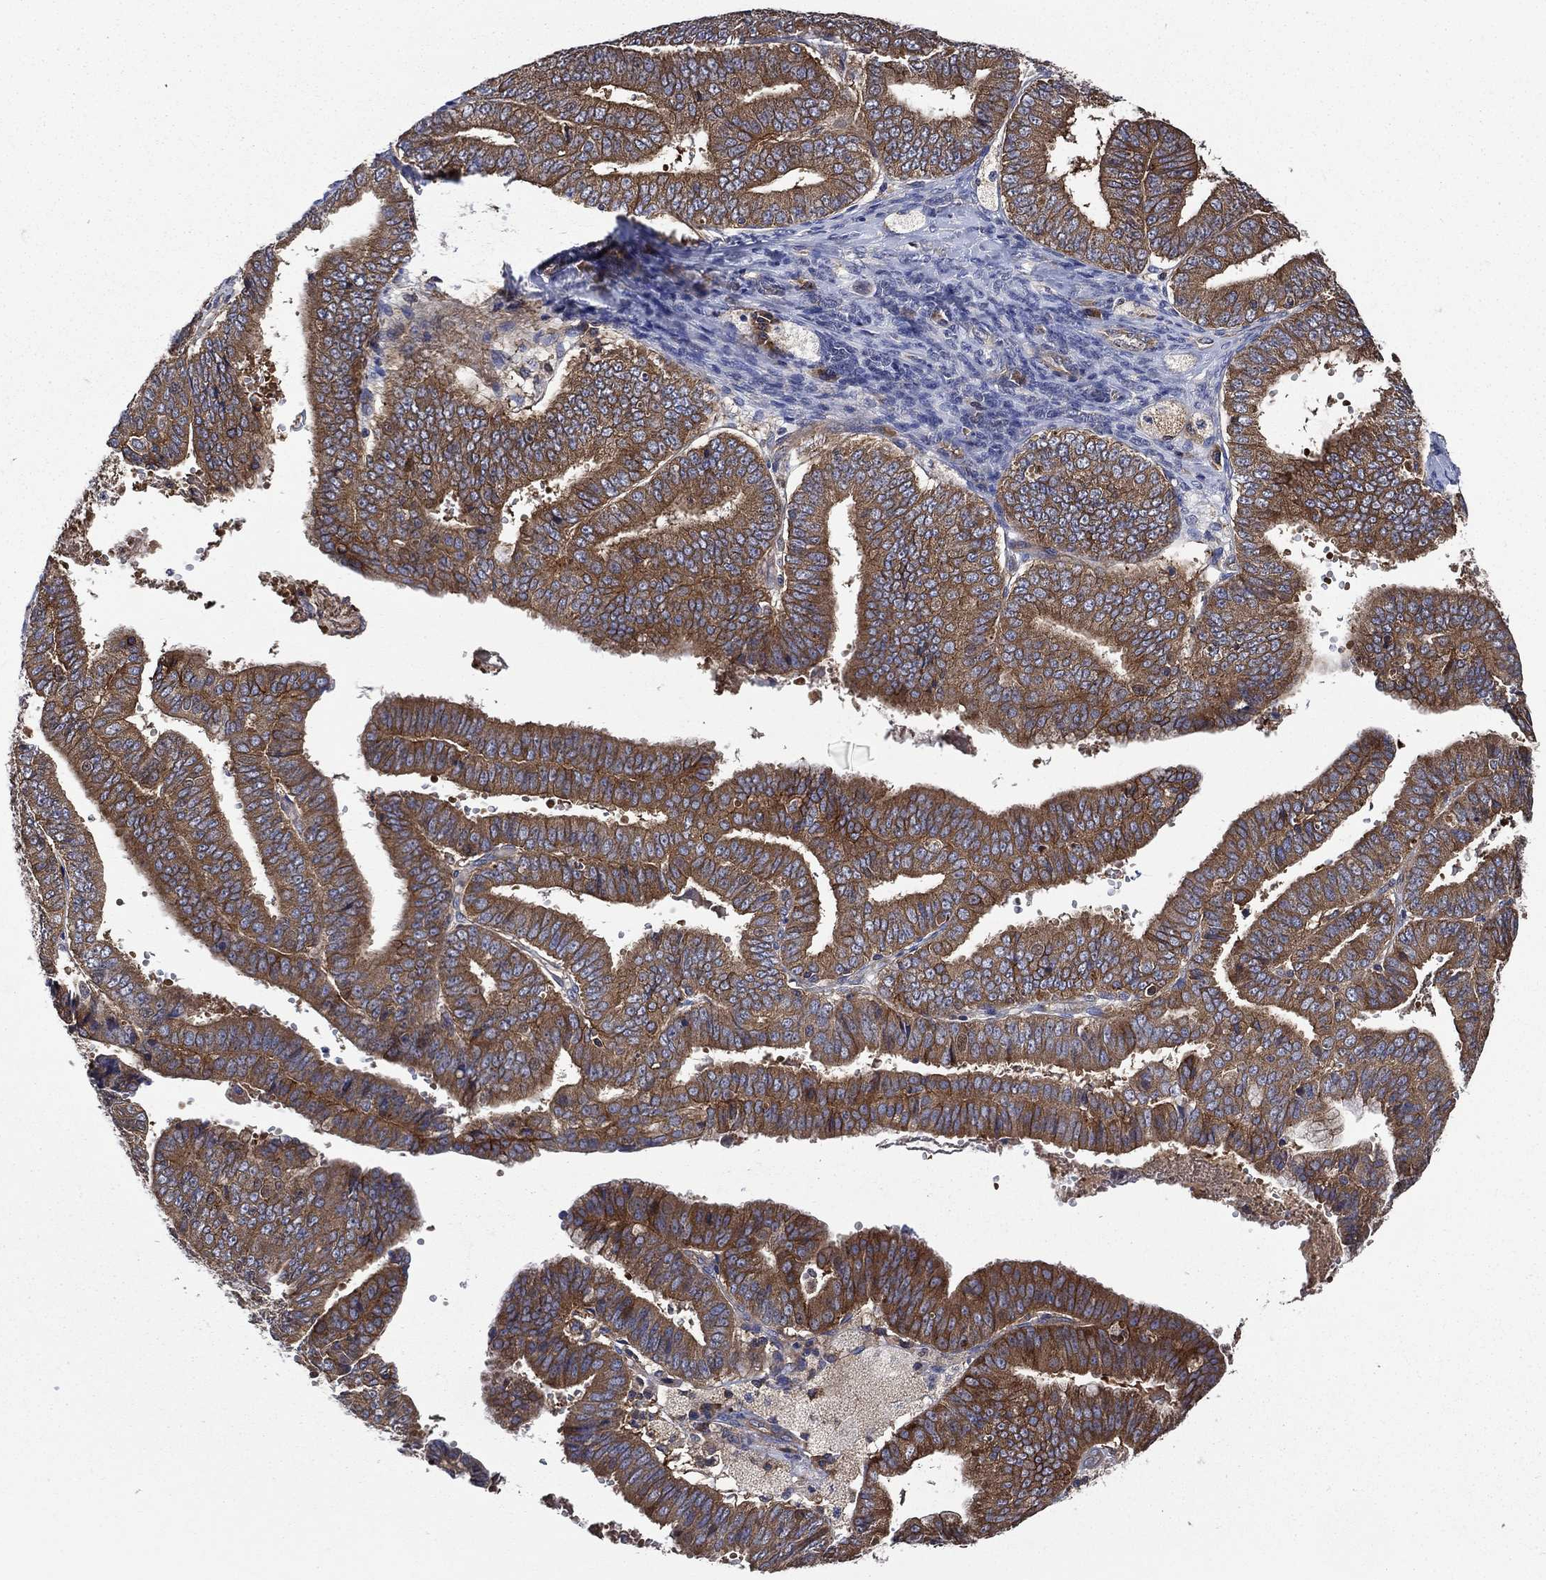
{"staining": {"intensity": "moderate", "quantity": ">75%", "location": "cytoplasmic/membranous"}, "tissue": "endometrial cancer", "cell_type": "Tumor cells", "image_type": "cancer", "snomed": [{"axis": "morphology", "description": "Adenocarcinoma, NOS"}, {"axis": "topography", "description": "Endometrium"}], "caption": "The image exhibits immunohistochemical staining of adenocarcinoma (endometrial). There is moderate cytoplasmic/membranous positivity is identified in about >75% of tumor cells.", "gene": "SMPD3", "patient": {"sex": "female", "age": 63}}